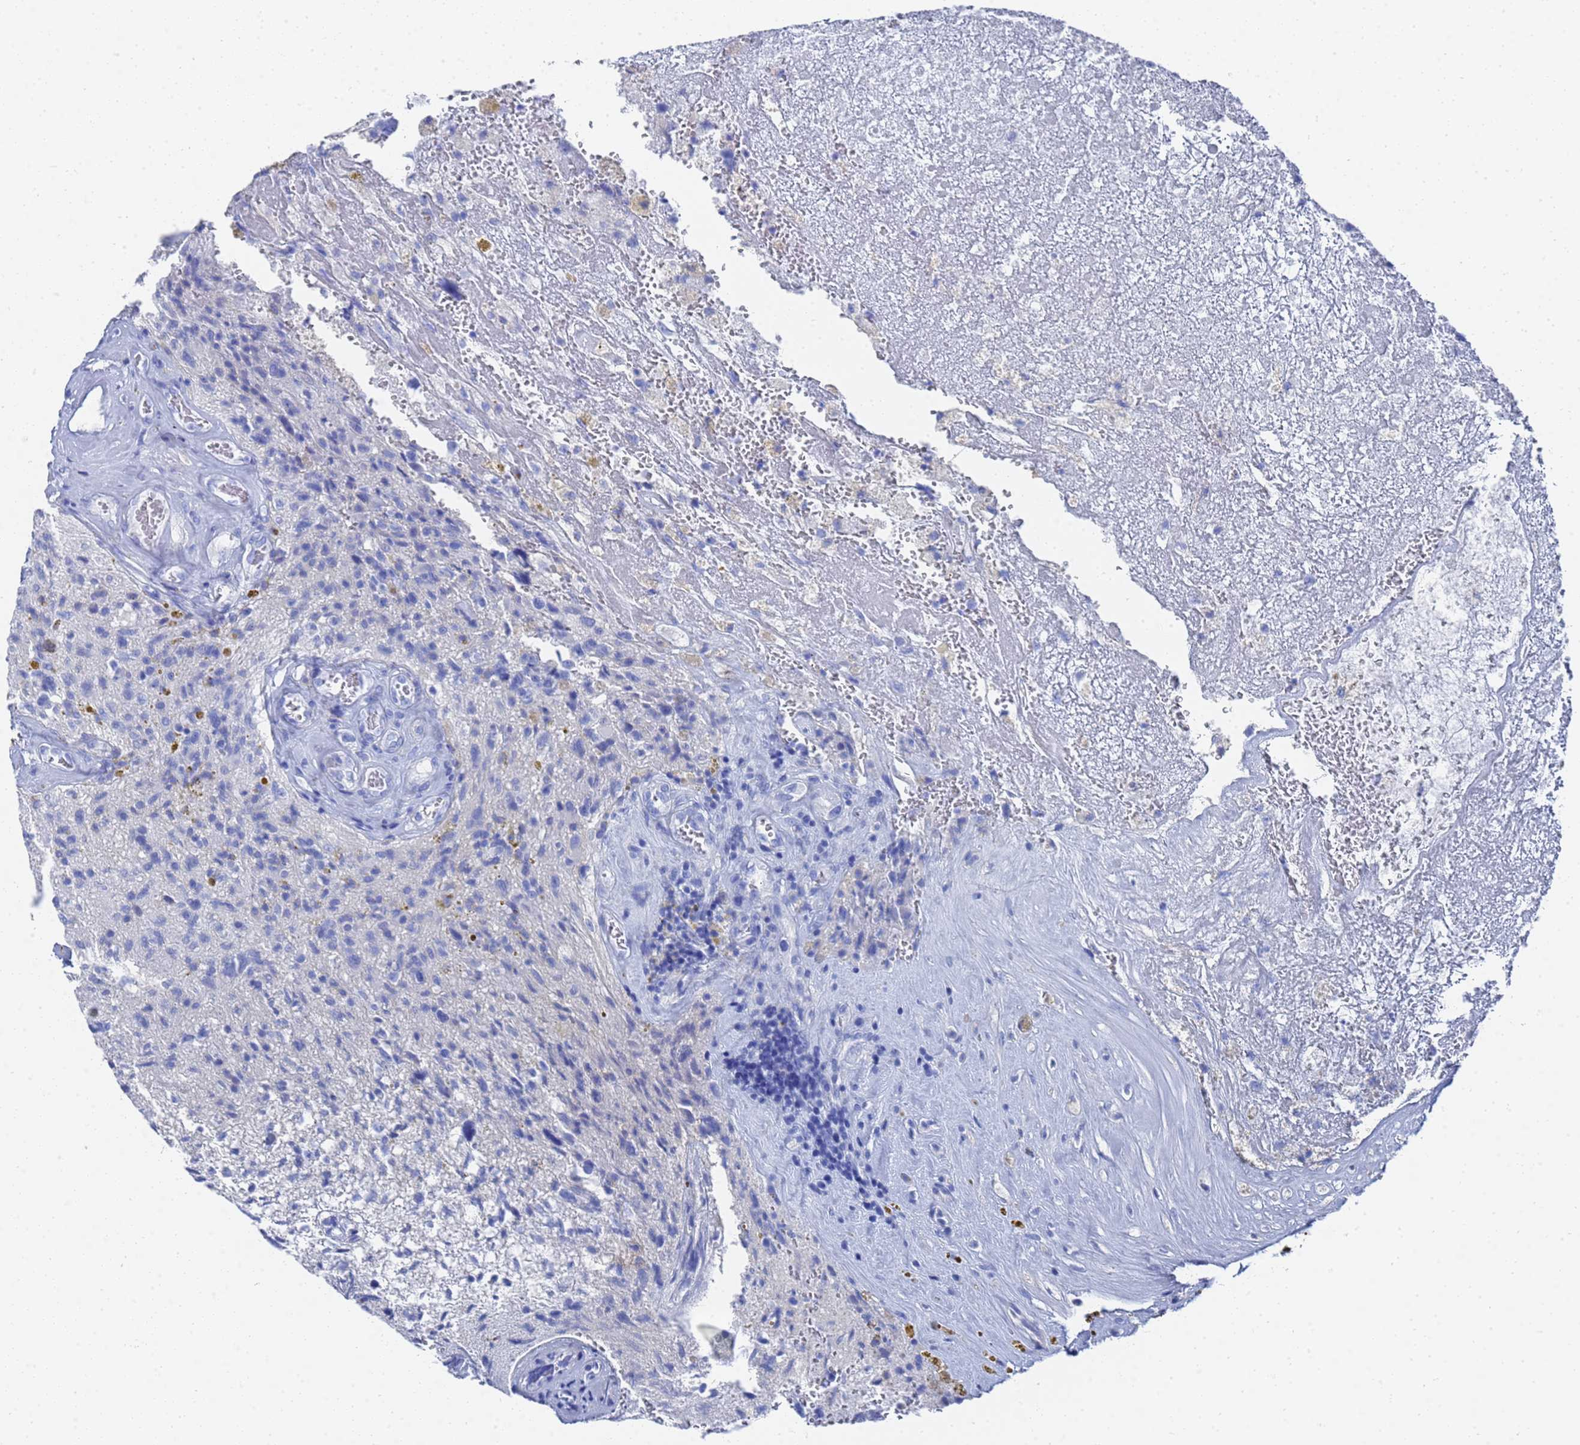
{"staining": {"intensity": "negative", "quantity": "none", "location": "none"}, "tissue": "glioma", "cell_type": "Tumor cells", "image_type": "cancer", "snomed": [{"axis": "morphology", "description": "Glioma, malignant, High grade"}, {"axis": "topography", "description": "Brain"}], "caption": "Glioma was stained to show a protein in brown. There is no significant staining in tumor cells.", "gene": "GGT1", "patient": {"sex": "male", "age": 69}}